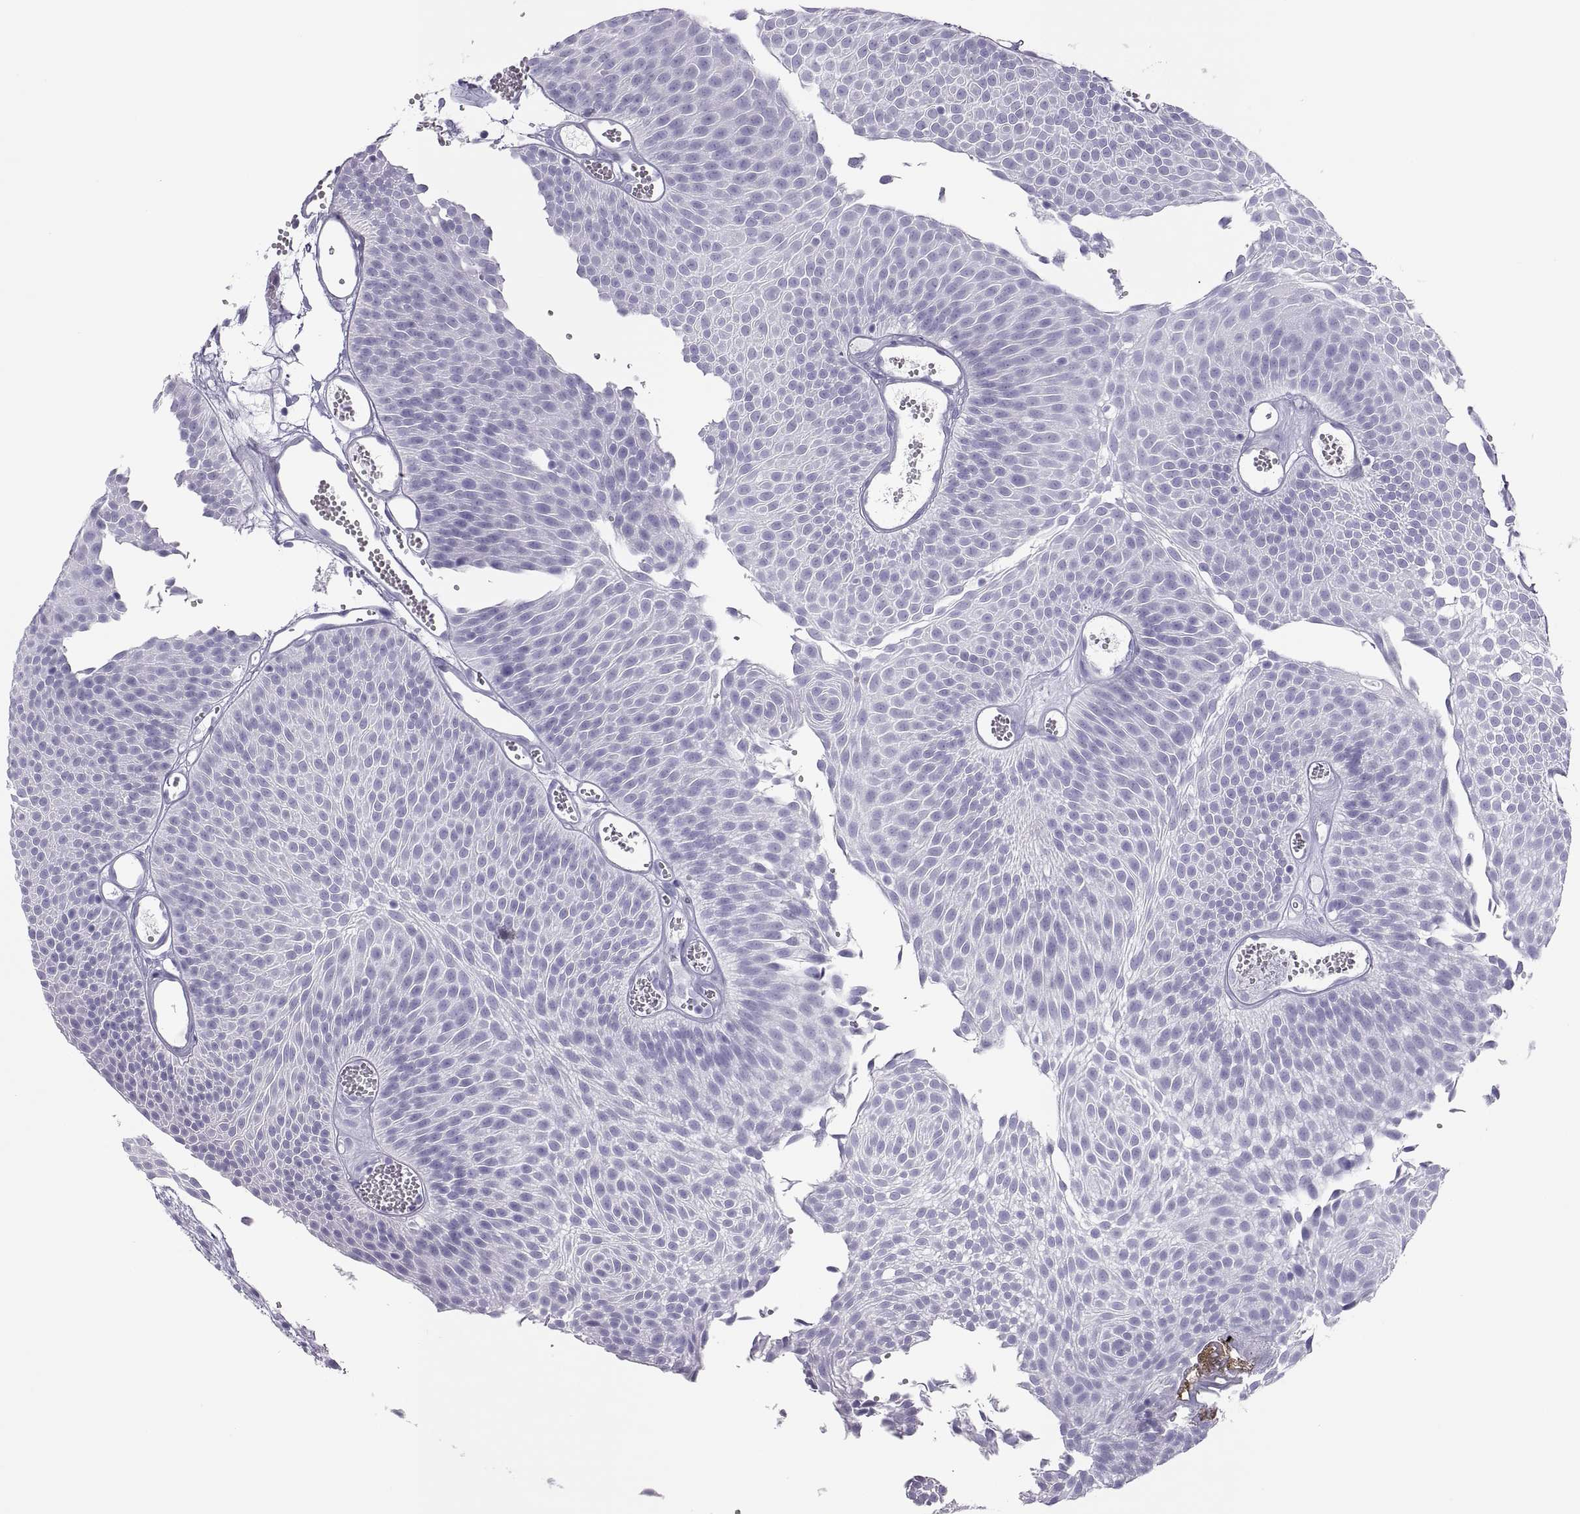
{"staining": {"intensity": "negative", "quantity": "none", "location": "none"}, "tissue": "urothelial cancer", "cell_type": "Tumor cells", "image_type": "cancer", "snomed": [{"axis": "morphology", "description": "Urothelial carcinoma, Low grade"}, {"axis": "topography", "description": "Urinary bladder"}], "caption": "There is no significant staining in tumor cells of urothelial cancer.", "gene": "SEMG1", "patient": {"sex": "male", "age": 52}}